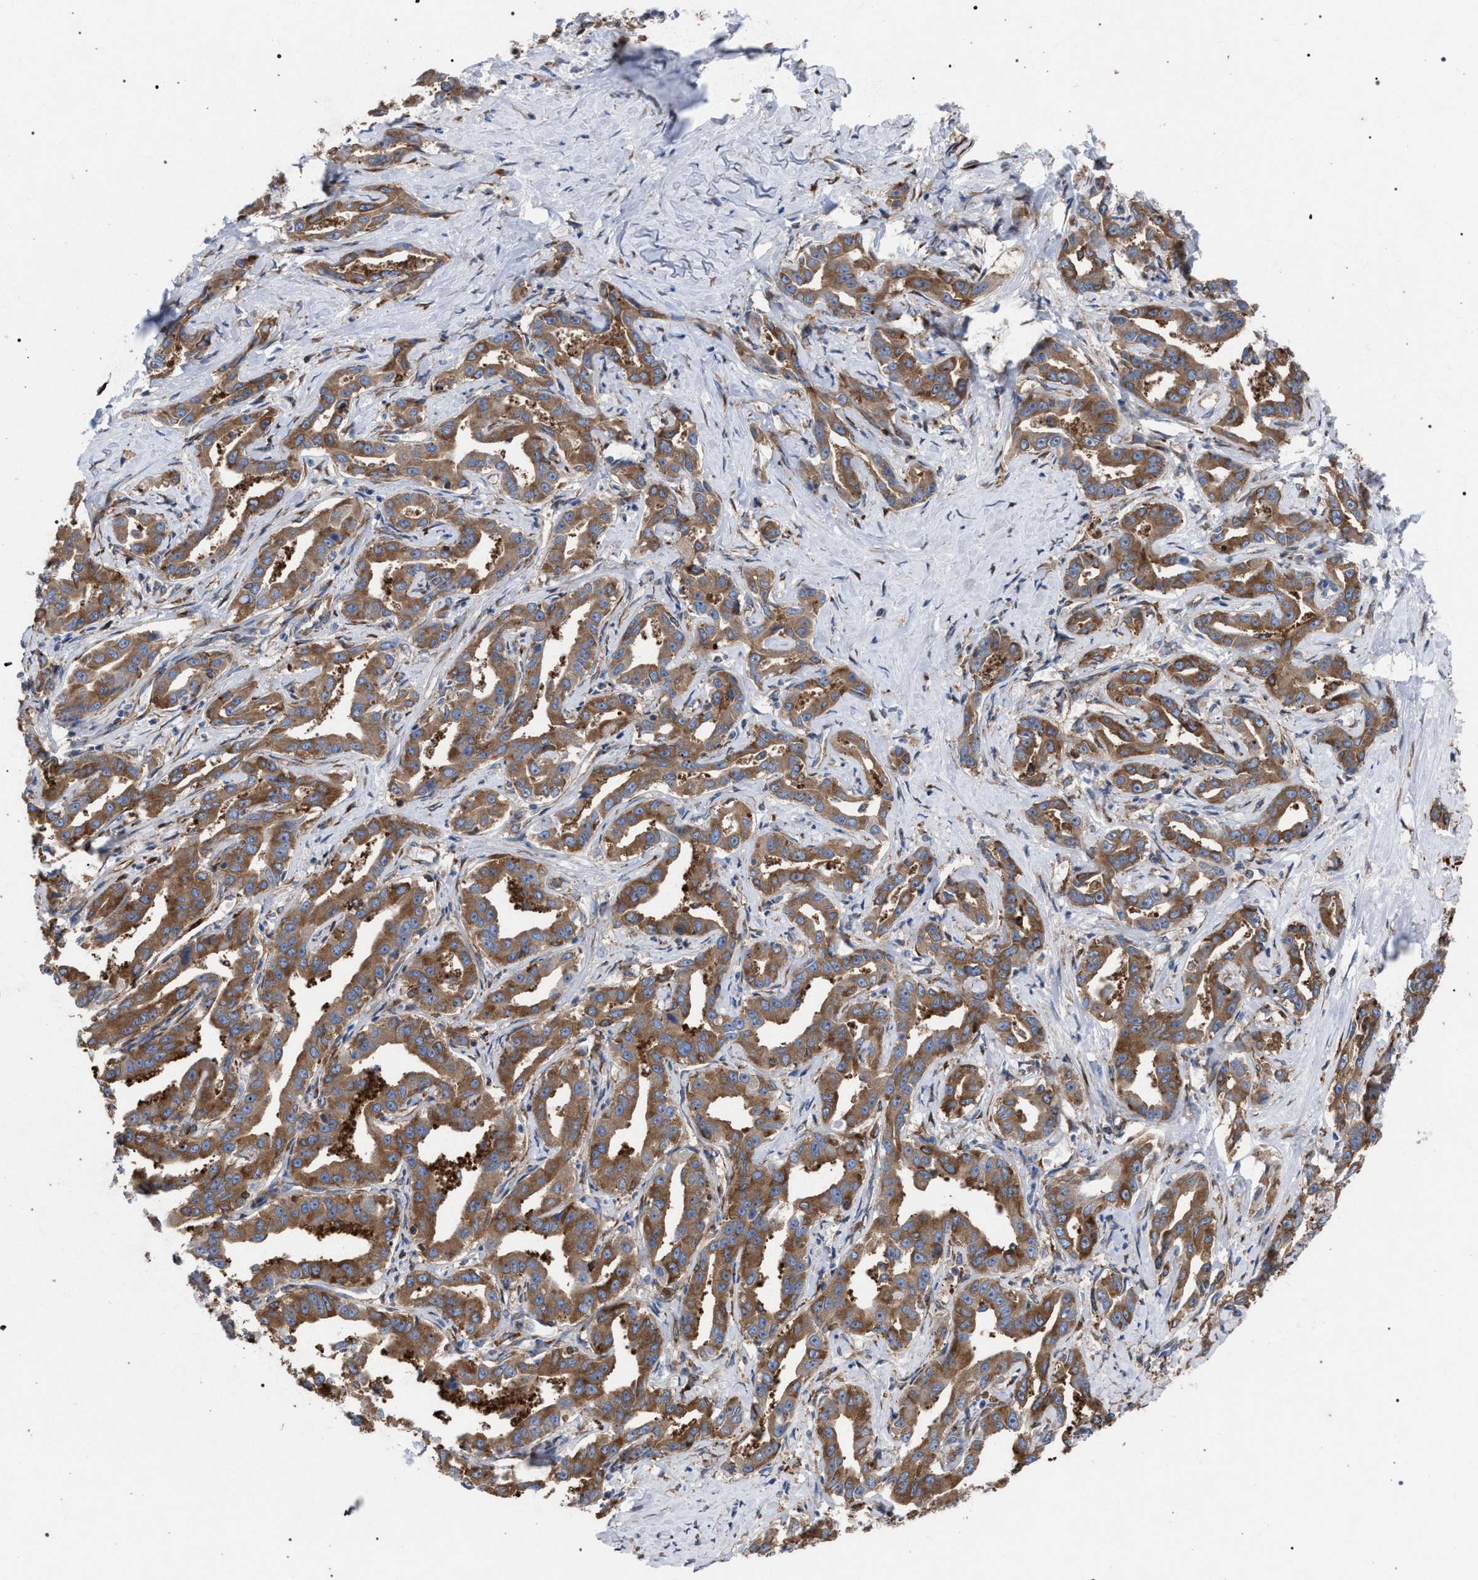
{"staining": {"intensity": "moderate", "quantity": ">75%", "location": "cytoplasmic/membranous"}, "tissue": "liver cancer", "cell_type": "Tumor cells", "image_type": "cancer", "snomed": [{"axis": "morphology", "description": "Cholangiocarcinoma"}, {"axis": "topography", "description": "Liver"}], "caption": "The photomicrograph displays staining of liver cancer, revealing moderate cytoplasmic/membranous protein expression (brown color) within tumor cells.", "gene": "CDR2L", "patient": {"sex": "male", "age": 59}}